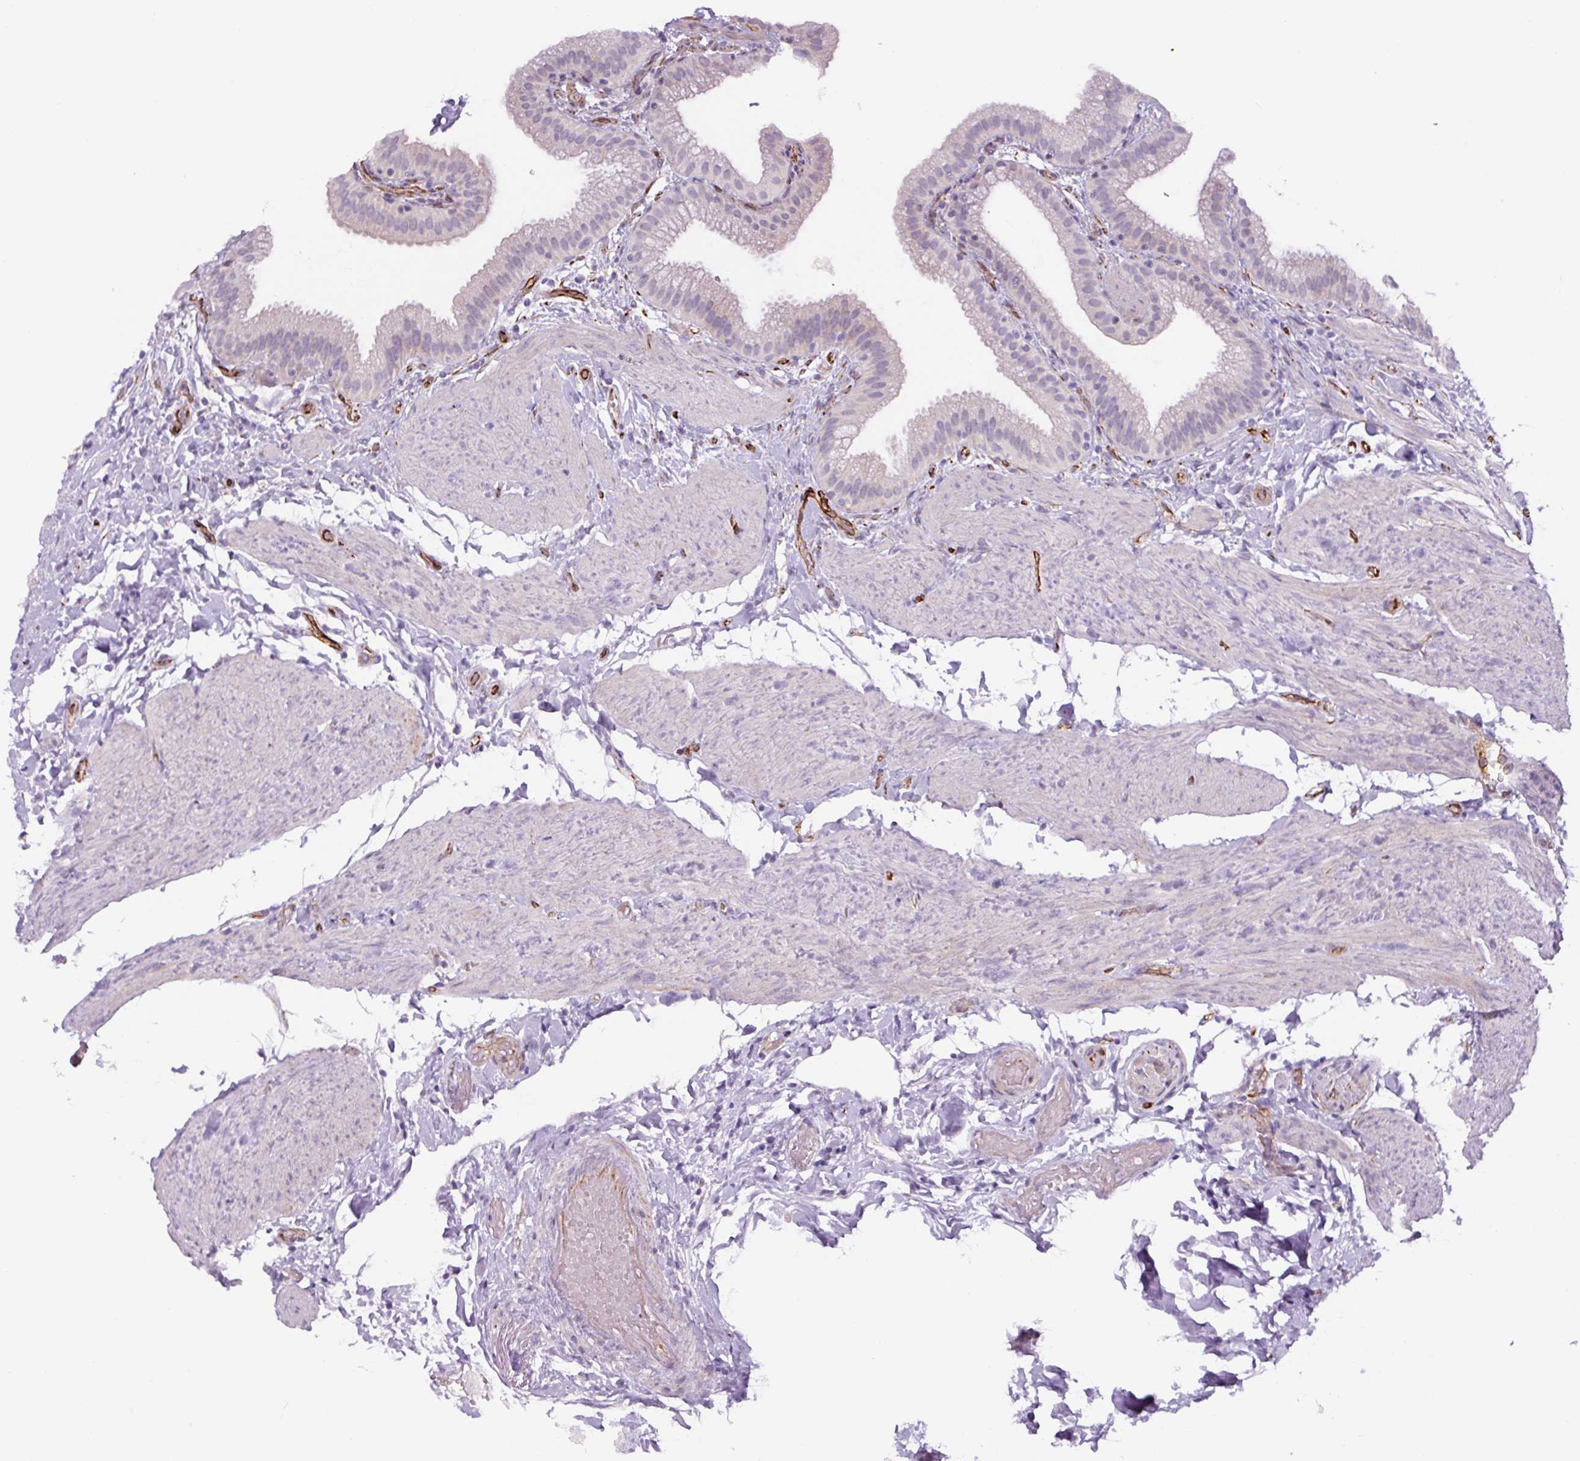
{"staining": {"intensity": "negative", "quantity": "none", "location": "none"}, "tissue": "gallbladder", "cell_type": "Glandular cells", "image_type": "normal", "snomed": [{"axis": "morphology", "description": "Normal tissue, NOS"}, {"axis": "topography", "description": "Gallbladder"}], "caption": "Immunohistochemical staining of benign gallbladder shows no significant staining in glandular cells. (DAB IHC with hematoxylin counter stain).", "gene": "NES", "patient": {"sex": "female", "age": 63}}